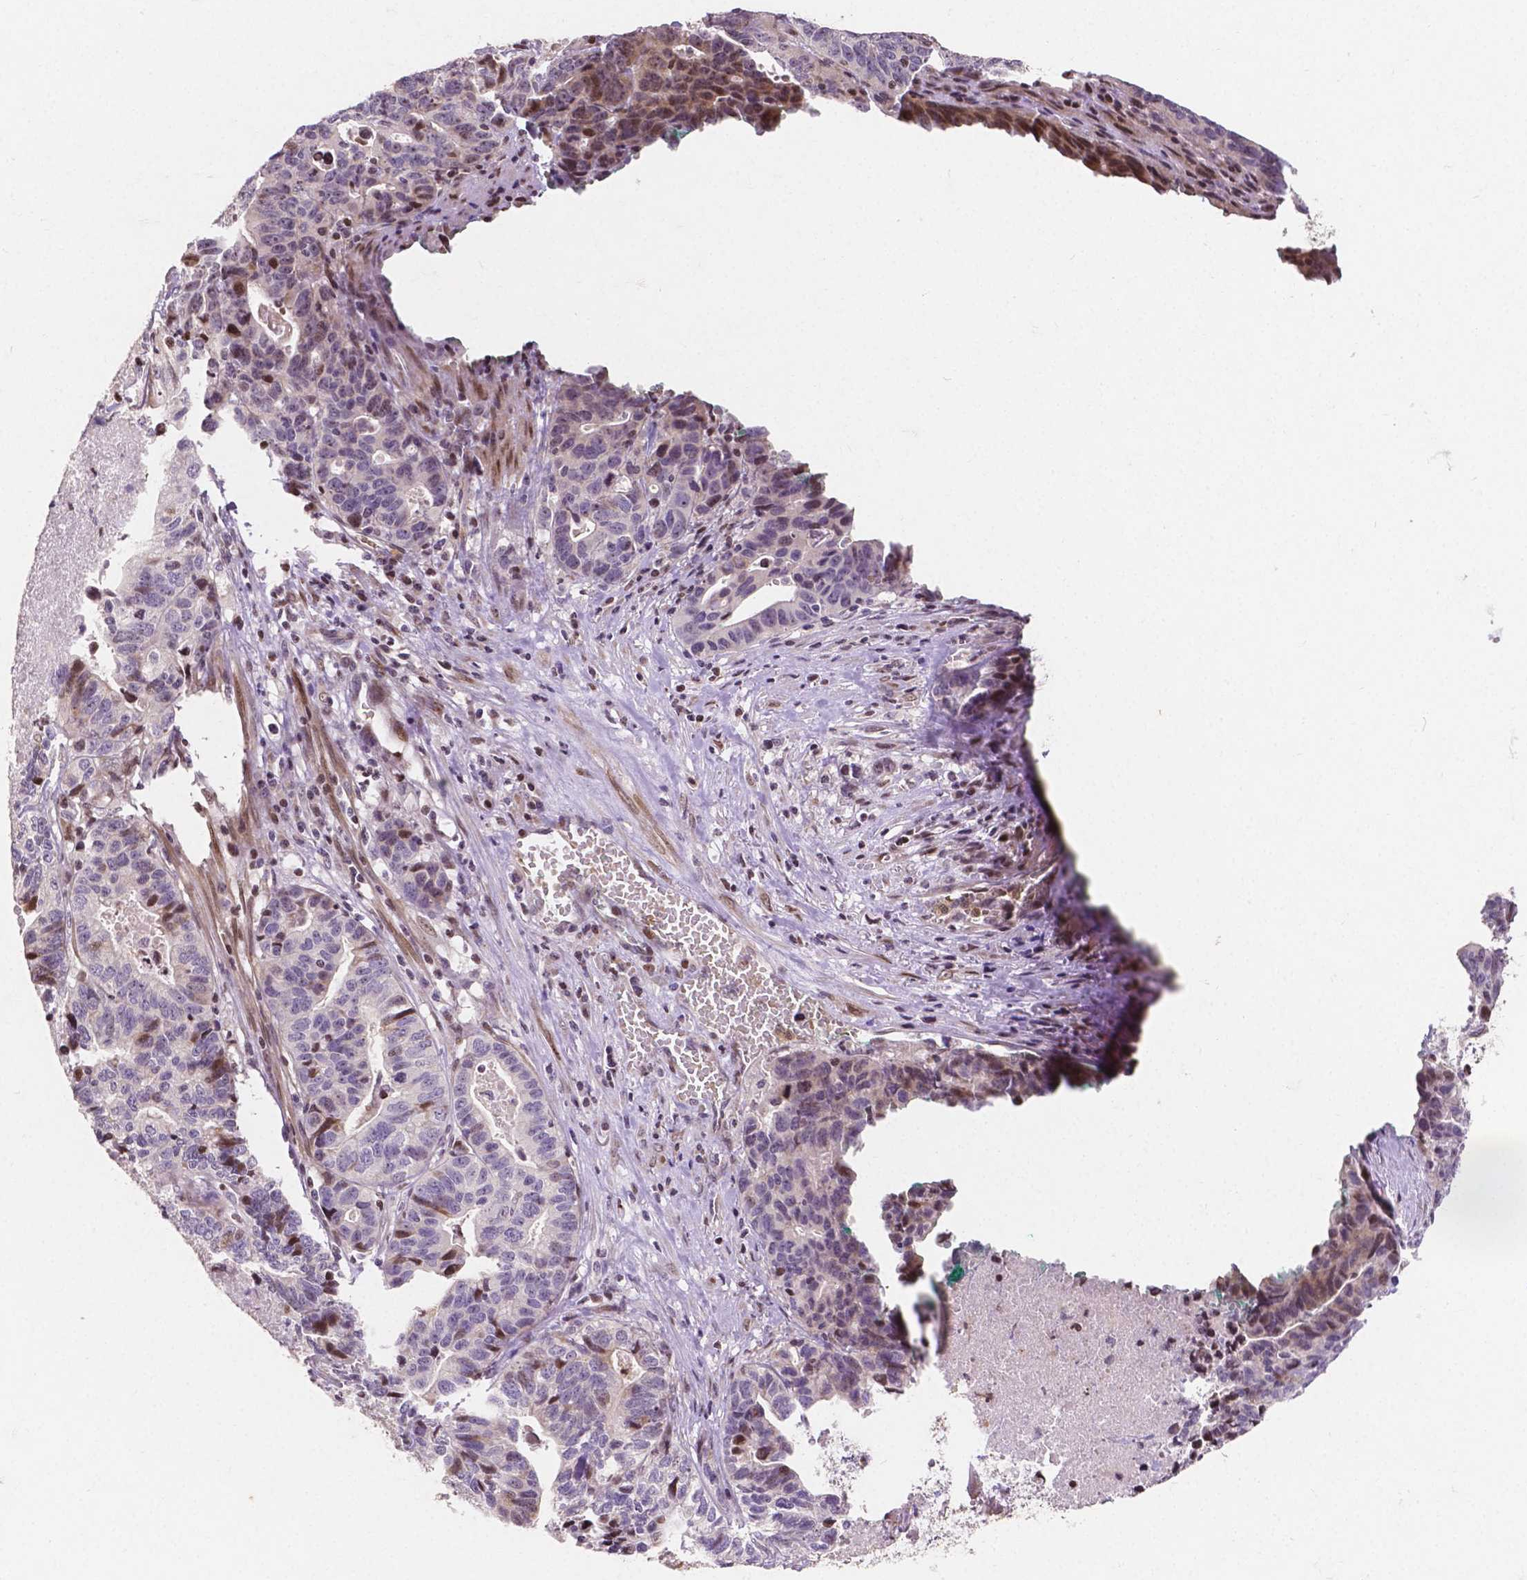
{"staining": {"intensity": "negative", "quantity": "none", "location": "none"}, "tissue": "stomach cancer", "cell_type": "Tumor cells", "image_type": "cancer", "snomed": [{"axis": "morphology", "description": "Adenocarcinoma, NOS"}, {"axis": "topography", "description": "Stomach, upper"}], "caption": "This is a micrograph of IHC staining of stomach cancer (adenocarcinoma), which shows no expression in tumor cells.", "gene": "PTPN18", "patient": {"sex": "female", "age": 67}}